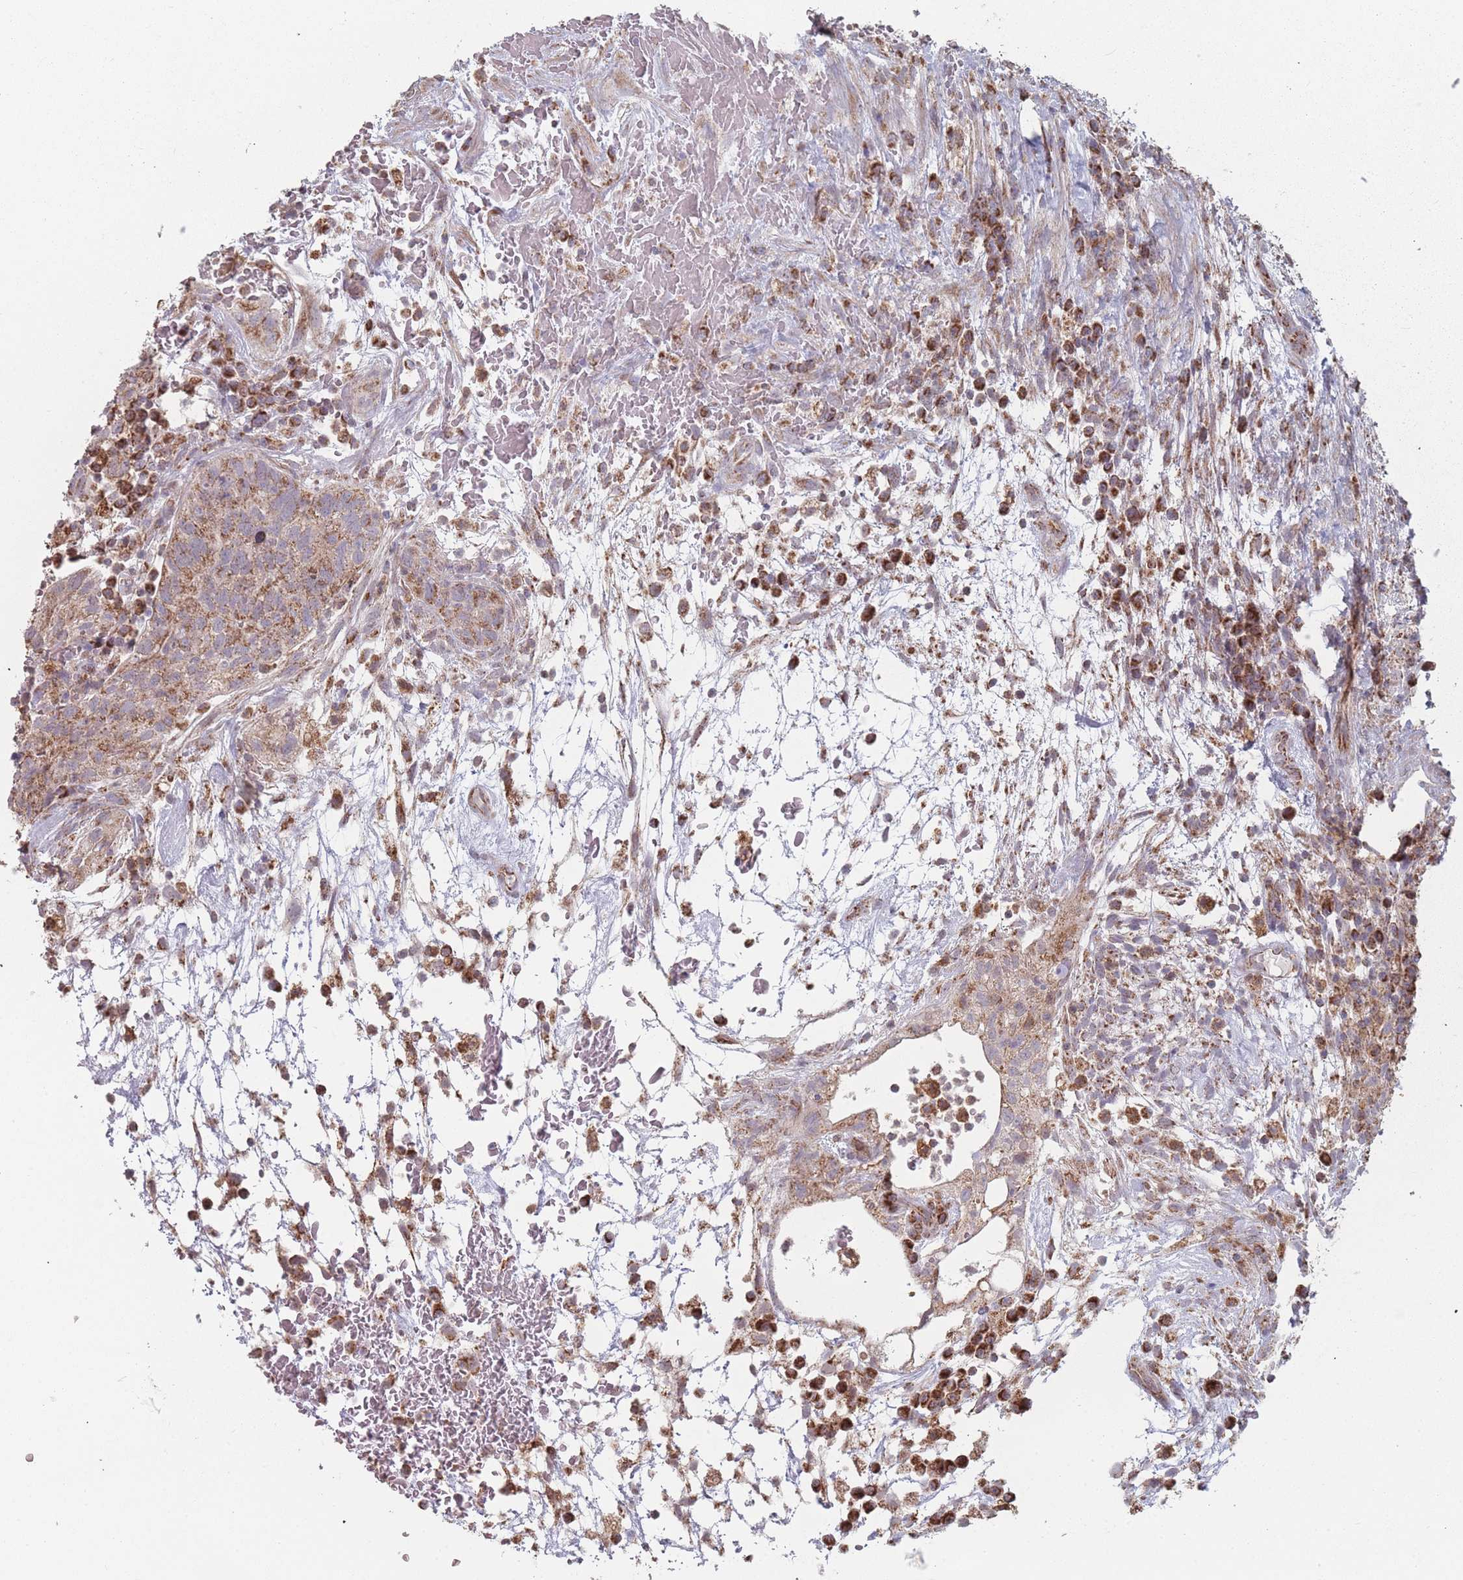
{"staining": {"intensity": "moderate", "quantity": ">75%", "location": "cytoplasmic/membranous"}, "tissue": "testis cancer", "cell_type": "Tumor cells", "image_type": "cancer", "snomed": [{"axis": "morphology", "description": "Normal tissue, NOS"}, {"axis": "morphology", "description": "Carcinoma, Embryonal, NOS"}, {"axis": "topography", "description": "Testis"}], "caption": "Testis cancer tissue displays moderate cytoplasmic/membranous expression in approximately >75% of tumor cells, visualized by immunohistochemistry.", "gene": "PSMB3", "patient": {"sex": "male", "age": 32}}